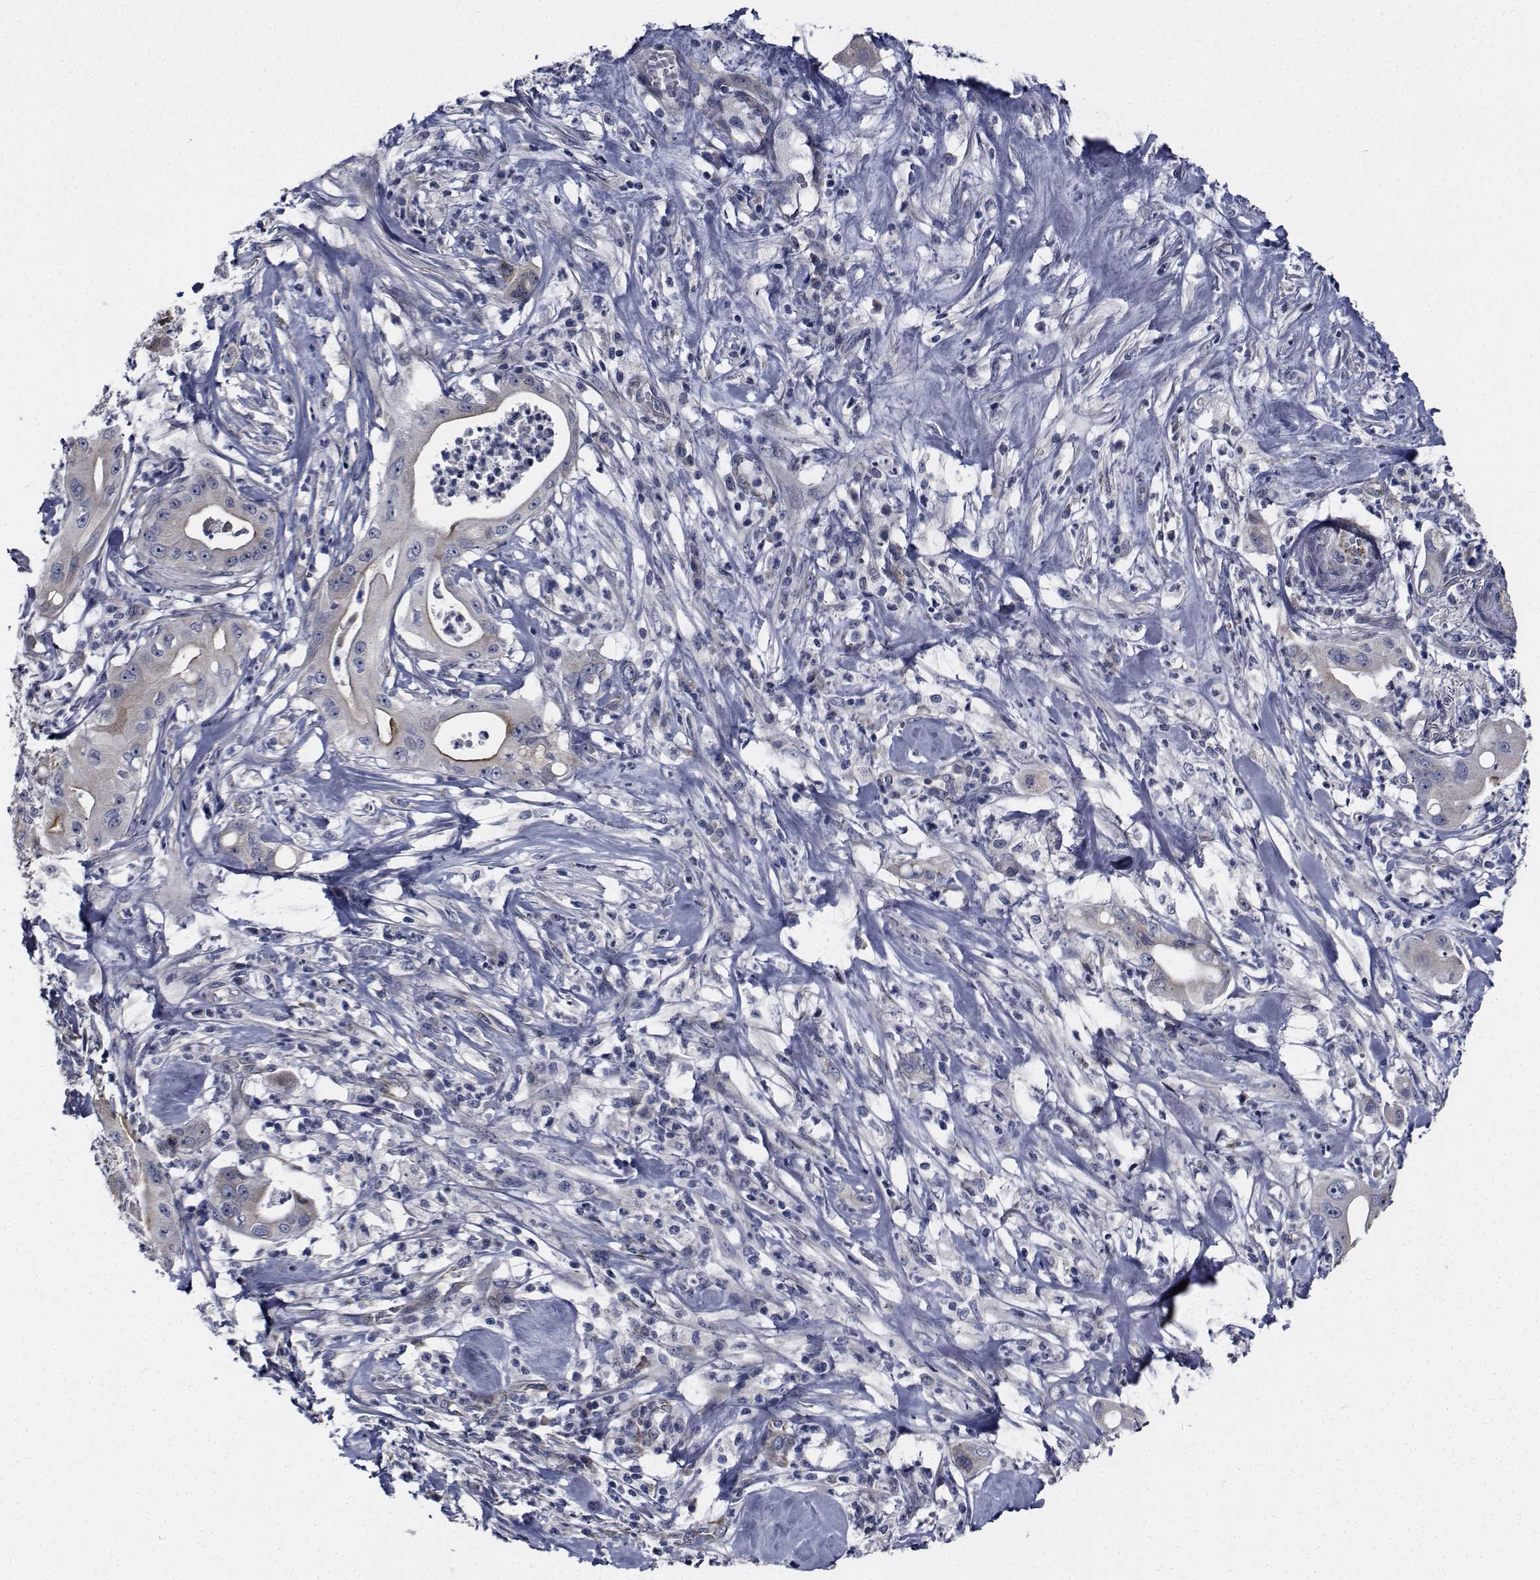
{"staining": {"intensity": "negative", "quantity": "none", "location": "none"}, "tissue": "pancreatic cancer", "cell_type": "Tumor cells", "image_type": "cancer", "snomed": [{"axis": "morphology", "description": "Adenocarcinoma, NOS"}, {"axis": "topography", "description": "Pancreas"}], "caption": "This is an immunohistochemistry (IHC) photomicrograph of pancreatic cancer. There is no expression in tumor cells.", "gene": "TTBK1", "patient": {"sex": "male", "age": 71}}